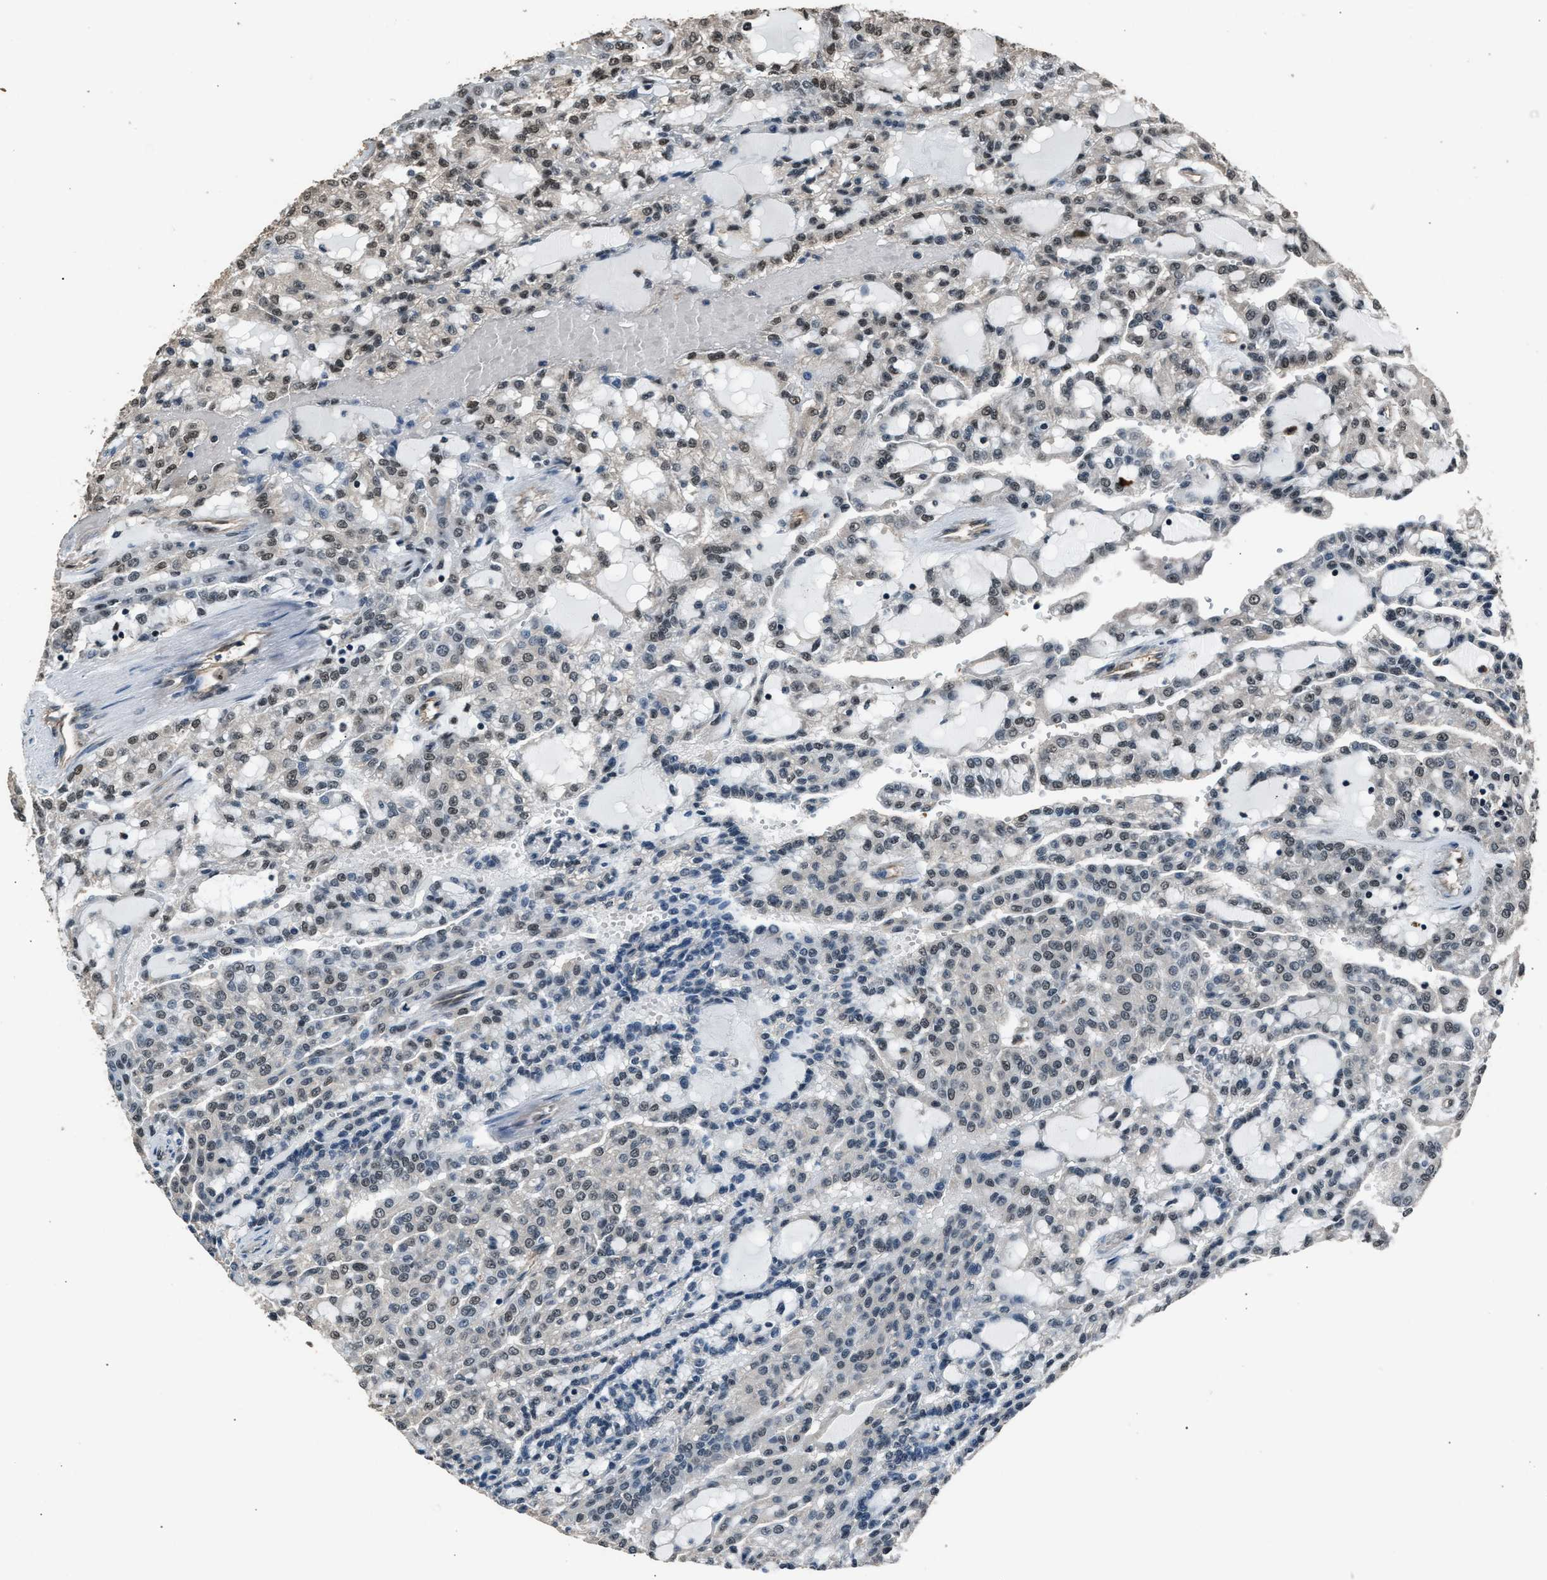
{"staining": {"intensity": "weak", "quantity": "<25%", "location": "nuclear"}, "tissue": "renal cancer", "cell_type": "Tumor cells", "image_type": "cancer", "snomed": [{"axis": "morphology", "description": "Adenocarcinoma, NOS"}, {"axis": "topography", "description": "Kidney"}], "caption": "High magnification brightfield microscopy of renal cancer (adenocarcinoma) stained with DAB (3,3'-diaminobenzidine) (brown) and counterstained with hematoxylin (blue): tumor cells show no significant expression.", "gene": "DFFA", "patient": {"sex": "male", "age": 63}}